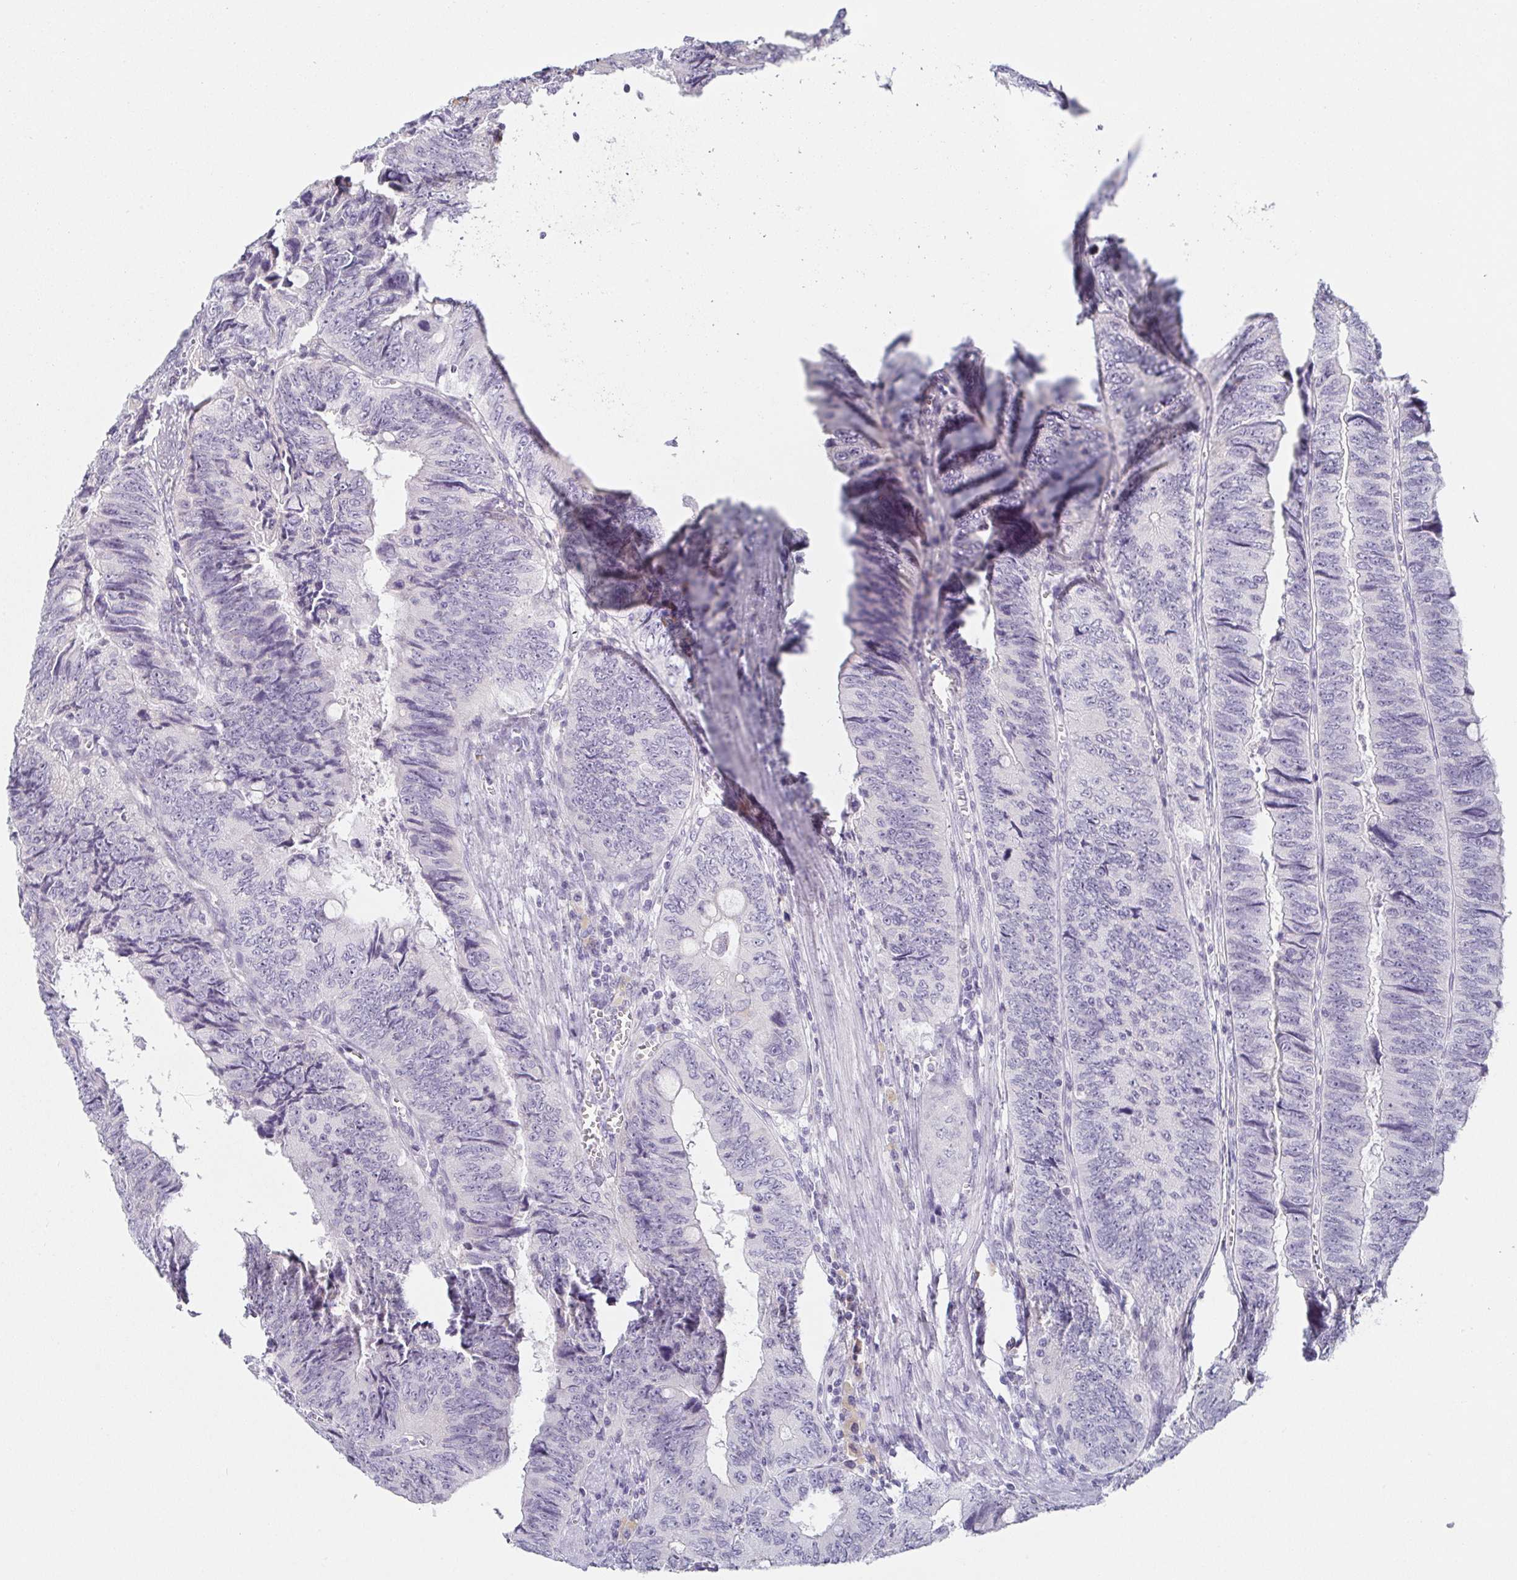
{"staining": {"intensity": "negative", "quantity": "none", "location": "none"}, "tissue": "colorectal cancer", "cell_type": "Tumor cells", "image_type": "cancer", "snomed": [{"axis": "morphology", "description": "Adenocarcinoma, NOS"}, {"axis": "topography", "description": "Colon"}], "caption": "Tumor cells are negative for protein expression in human colorectal cancer (adenocarcinoma).", "gene": "PRR27", "patient": {"sex": "female", "age": 84}}